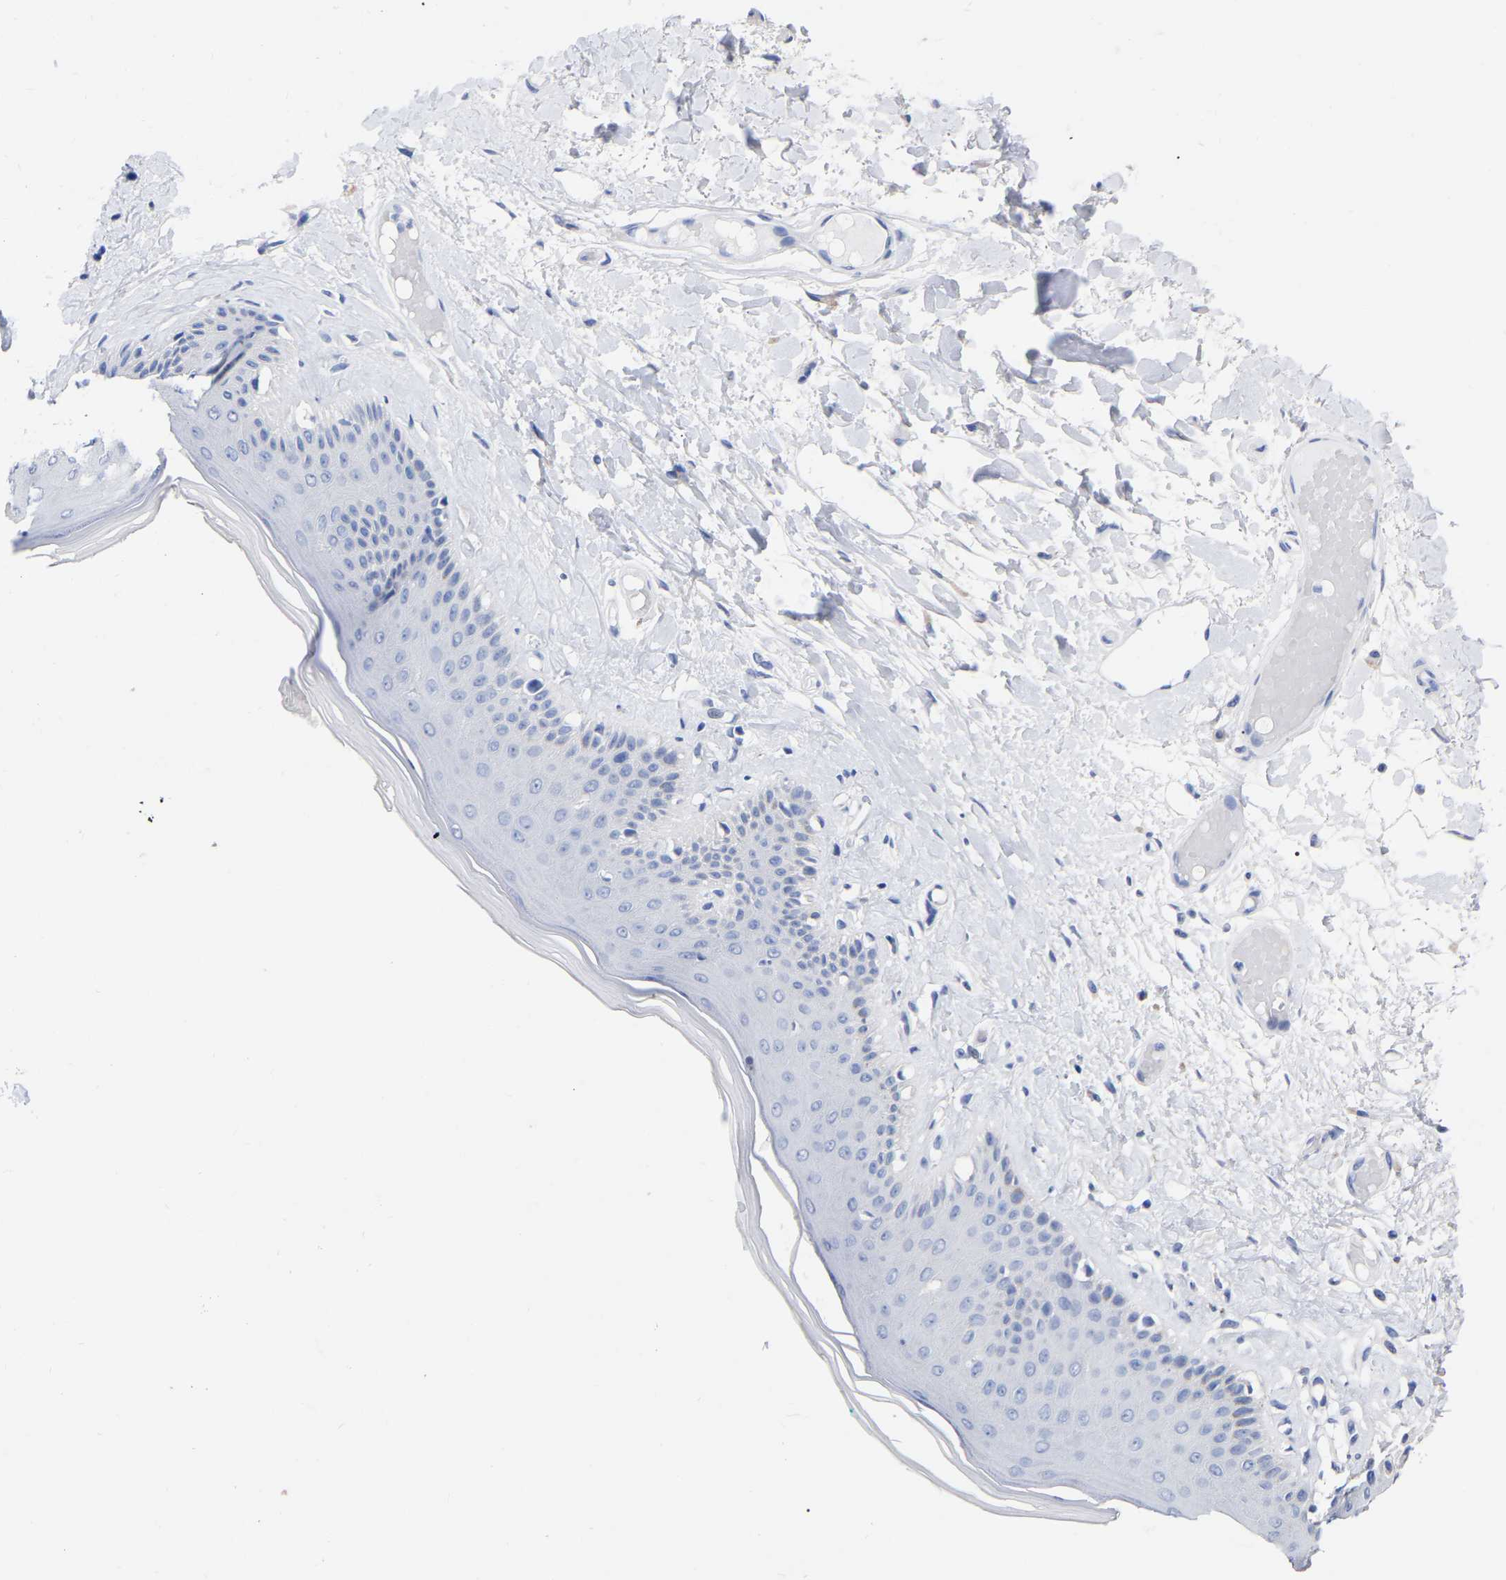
{"staining": {"intensity": "negative", "quantity": "none", "location": "none"}, "tissue": "skin", "cell_type": "Epidermal cells", "image_type": "normal", "snomed": [{"axis": "morphology", "description": "Normal tissue, NOS"}, {"axis": "topography", "description": "Vulva"}], "caption": "Immunohistochemical staining of benign skin shows no significant staining in epidermal cells.", "gene": "ANXA13", "patient": {"sex": "female", "age": 73}}